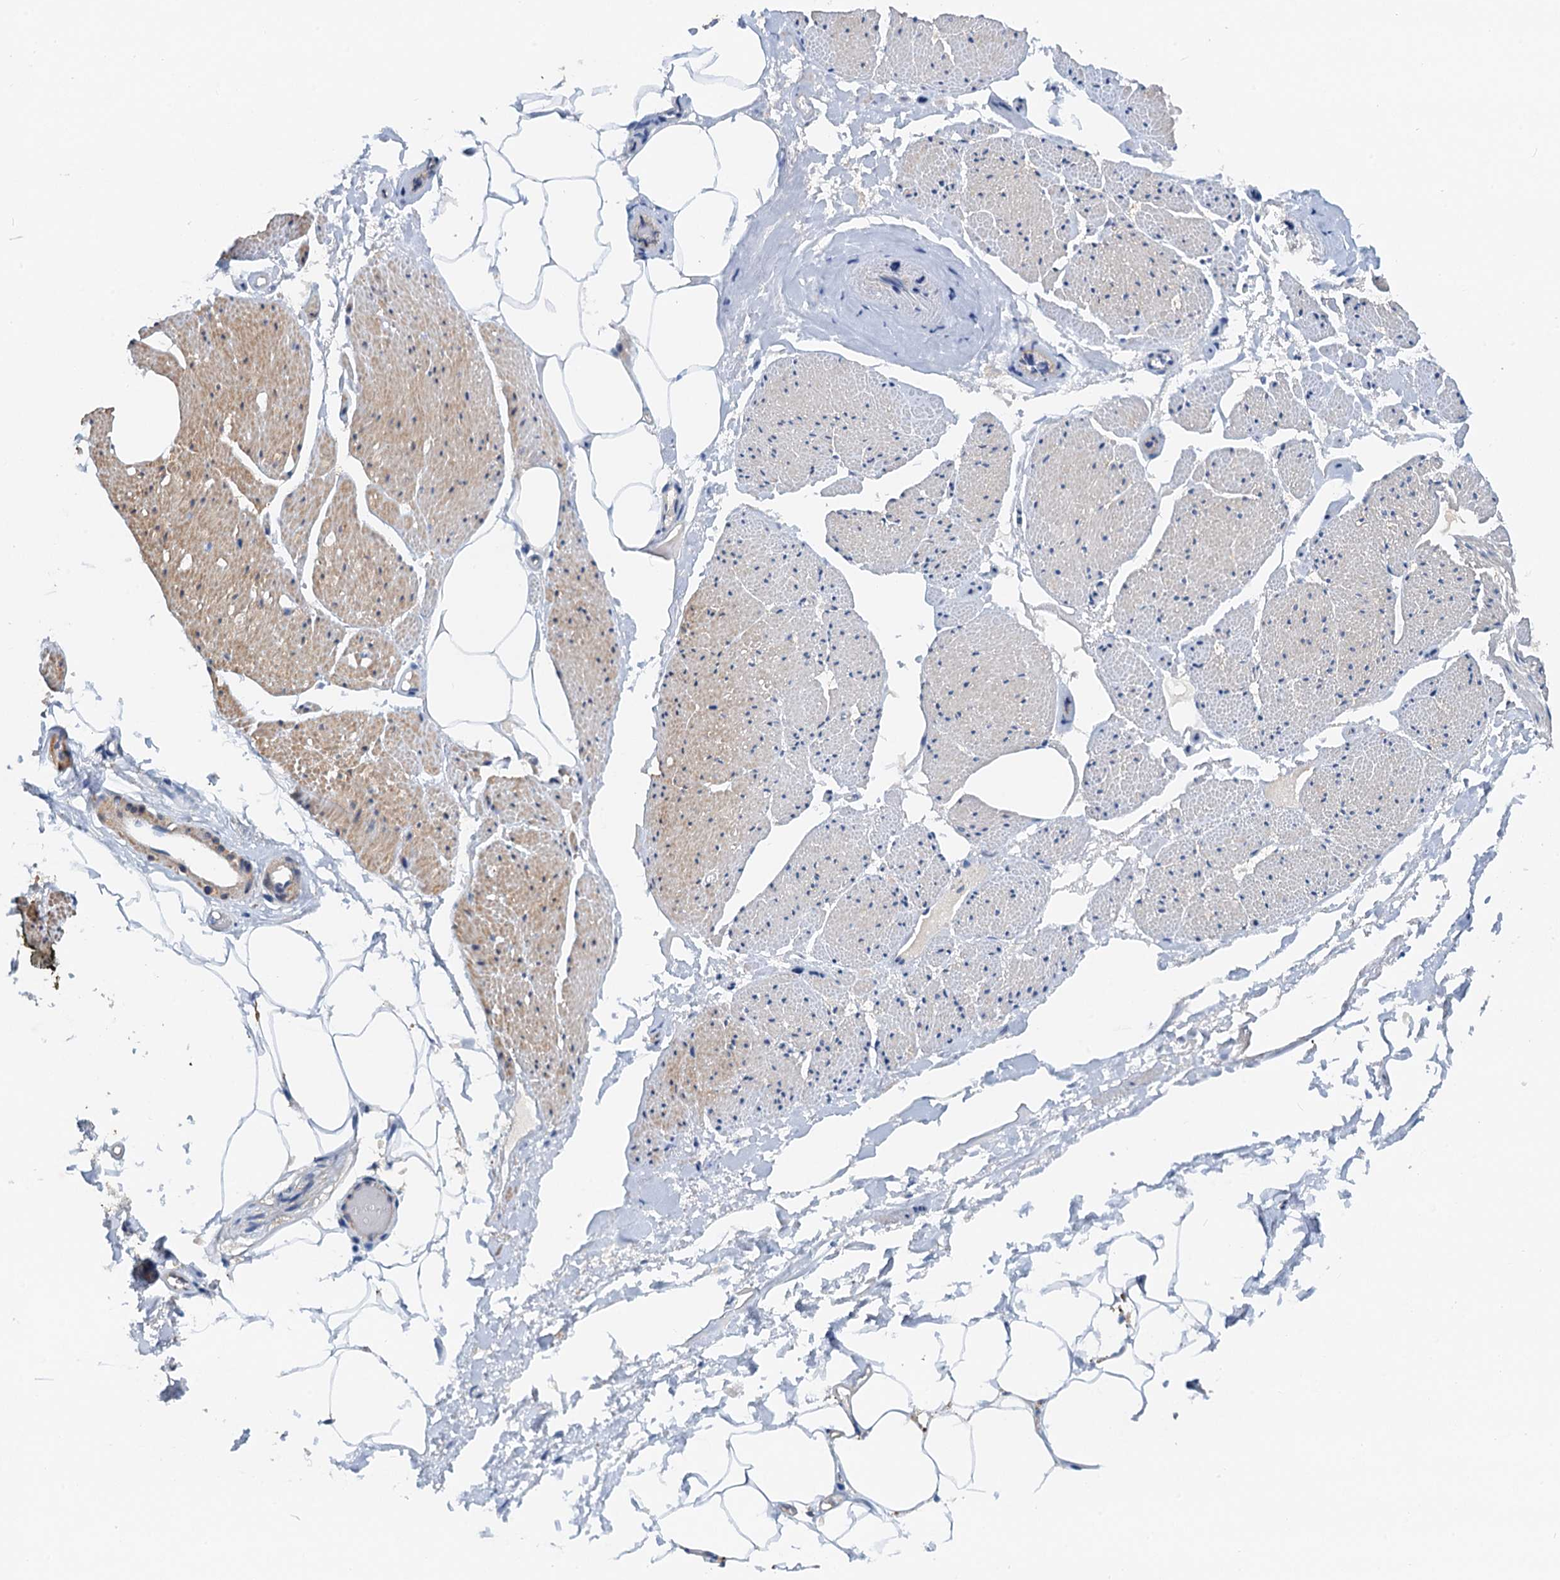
{"staining": {"intensity": "moderate", "quantity": "25%-75%", "location": "cytoplasmic/membranous"}, "tissue": "adipose tissue", "cell_type": "Adipocytes", "image_type": "normal", "snomed": [{"axis": "morphology", "description": "Normal tissue, NOS"}, {"axis": "morphology", "description": "Adenocarcinoma, Low grade"}, {"axis": "topography", "description": "Prostate"}, {"axis": "topography", "description": "Peripheral nerve tissue"}], "caption": "Adipocytes demonstrate moderate cytoplasmic/membranous staining in about 25%-75% of cells in benign adipose tissue.", "gene": "ZNF606", "patient": {"sex": "male", "age": 63}}